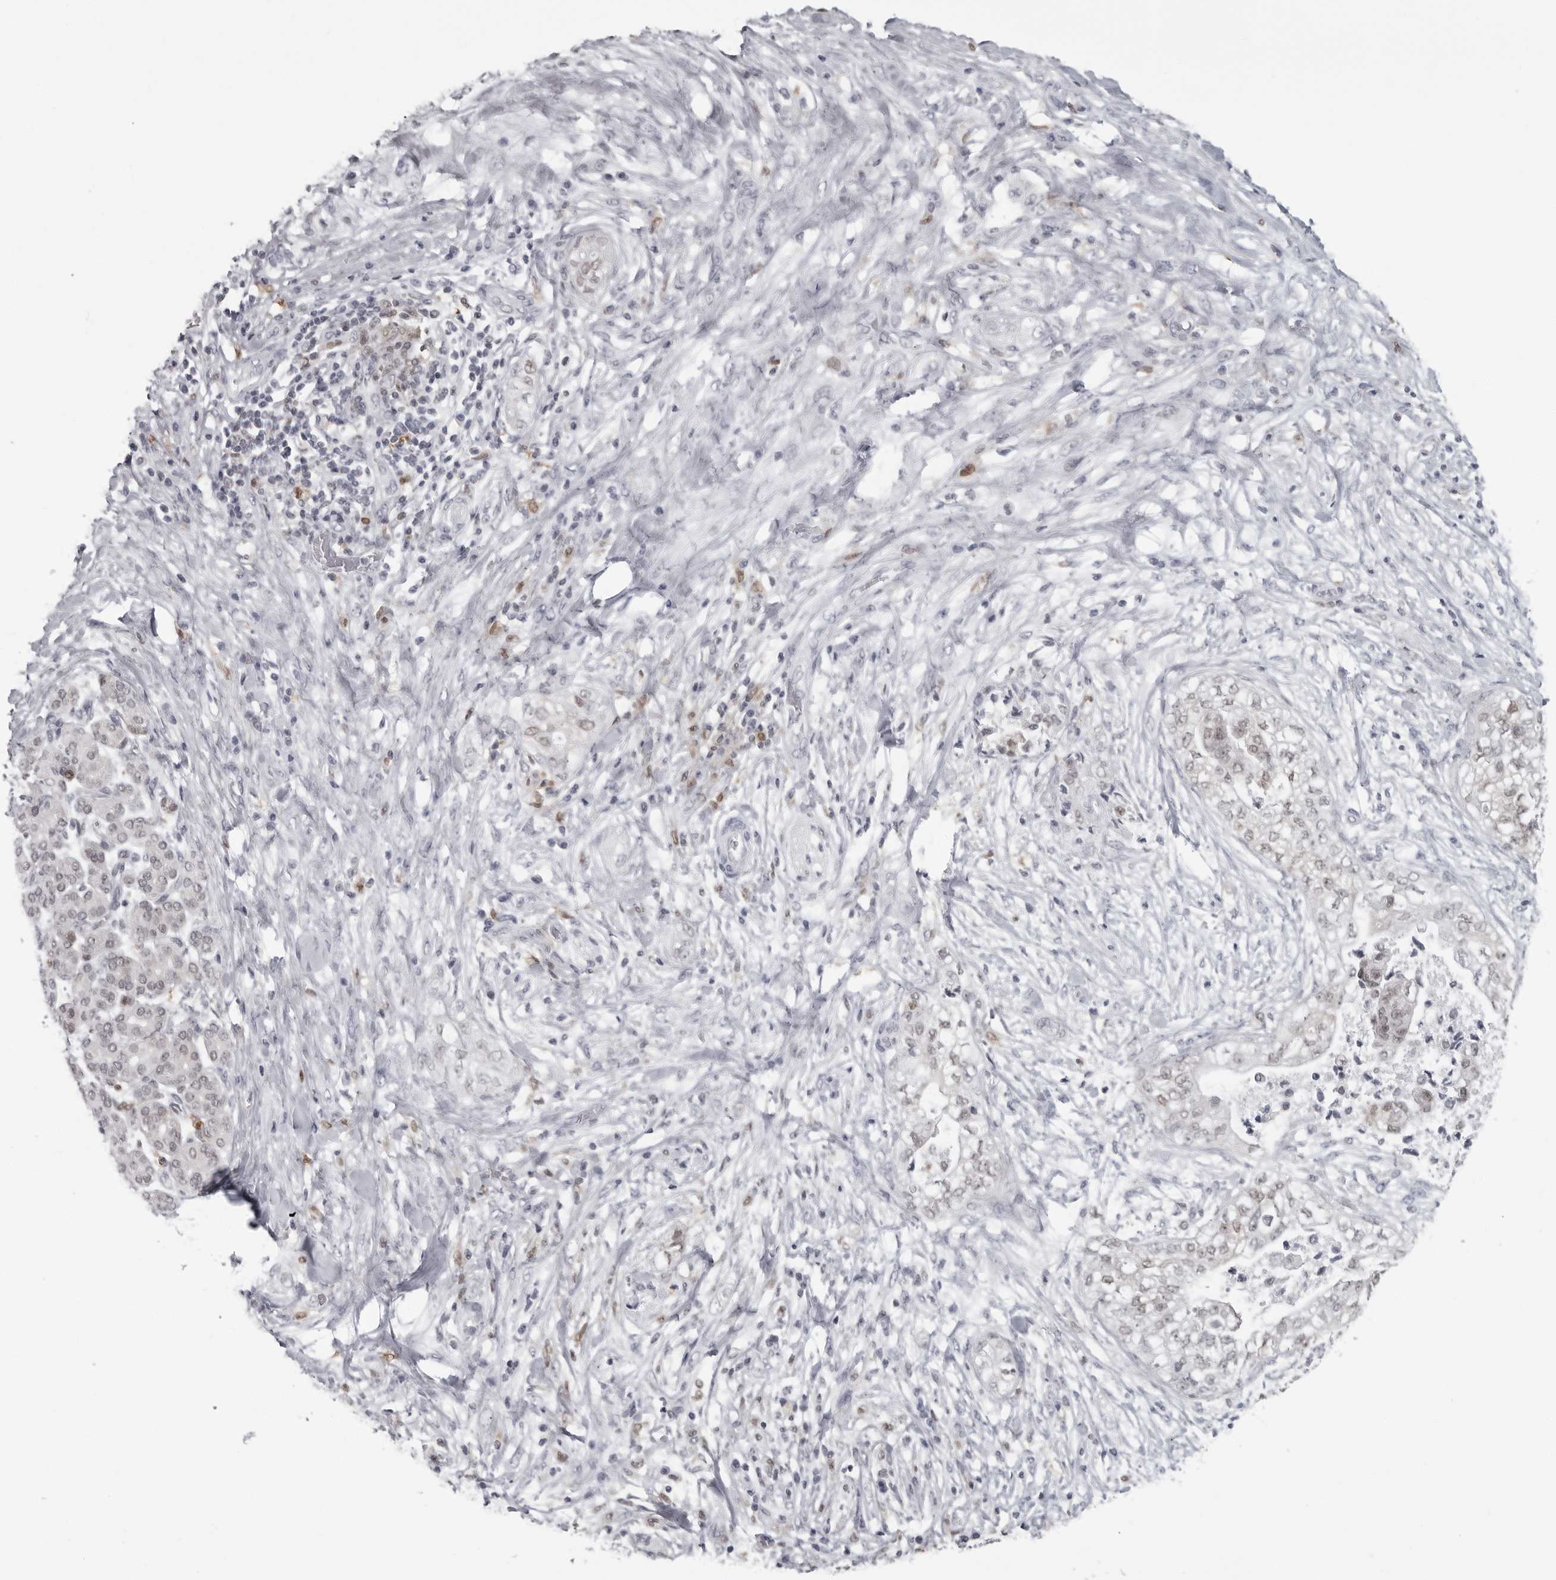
{"staining": {"intensity": "weak", "quantity": "25%-75%", "location": "nuclear"}, "tissue": "pancreatic cancer", "cell_type": "Tumor cells", "image_type": "cancer", "snomed": [{"axis": "morphology", "description": "Adenocarcinoma, NOS"}, {"axis": "topography", "description": "Pancreas"}], "caption": "Pancreatic adenocarcinoma stained with DAB immunohistochemistry displays low levels of weak nuclear positivity in approximately 25%-75% of tumor cells. (IHC, brightfield microscopy, high magnification).", "gene": "LZIC", "patient": {"sex": "male", "age": 72}}